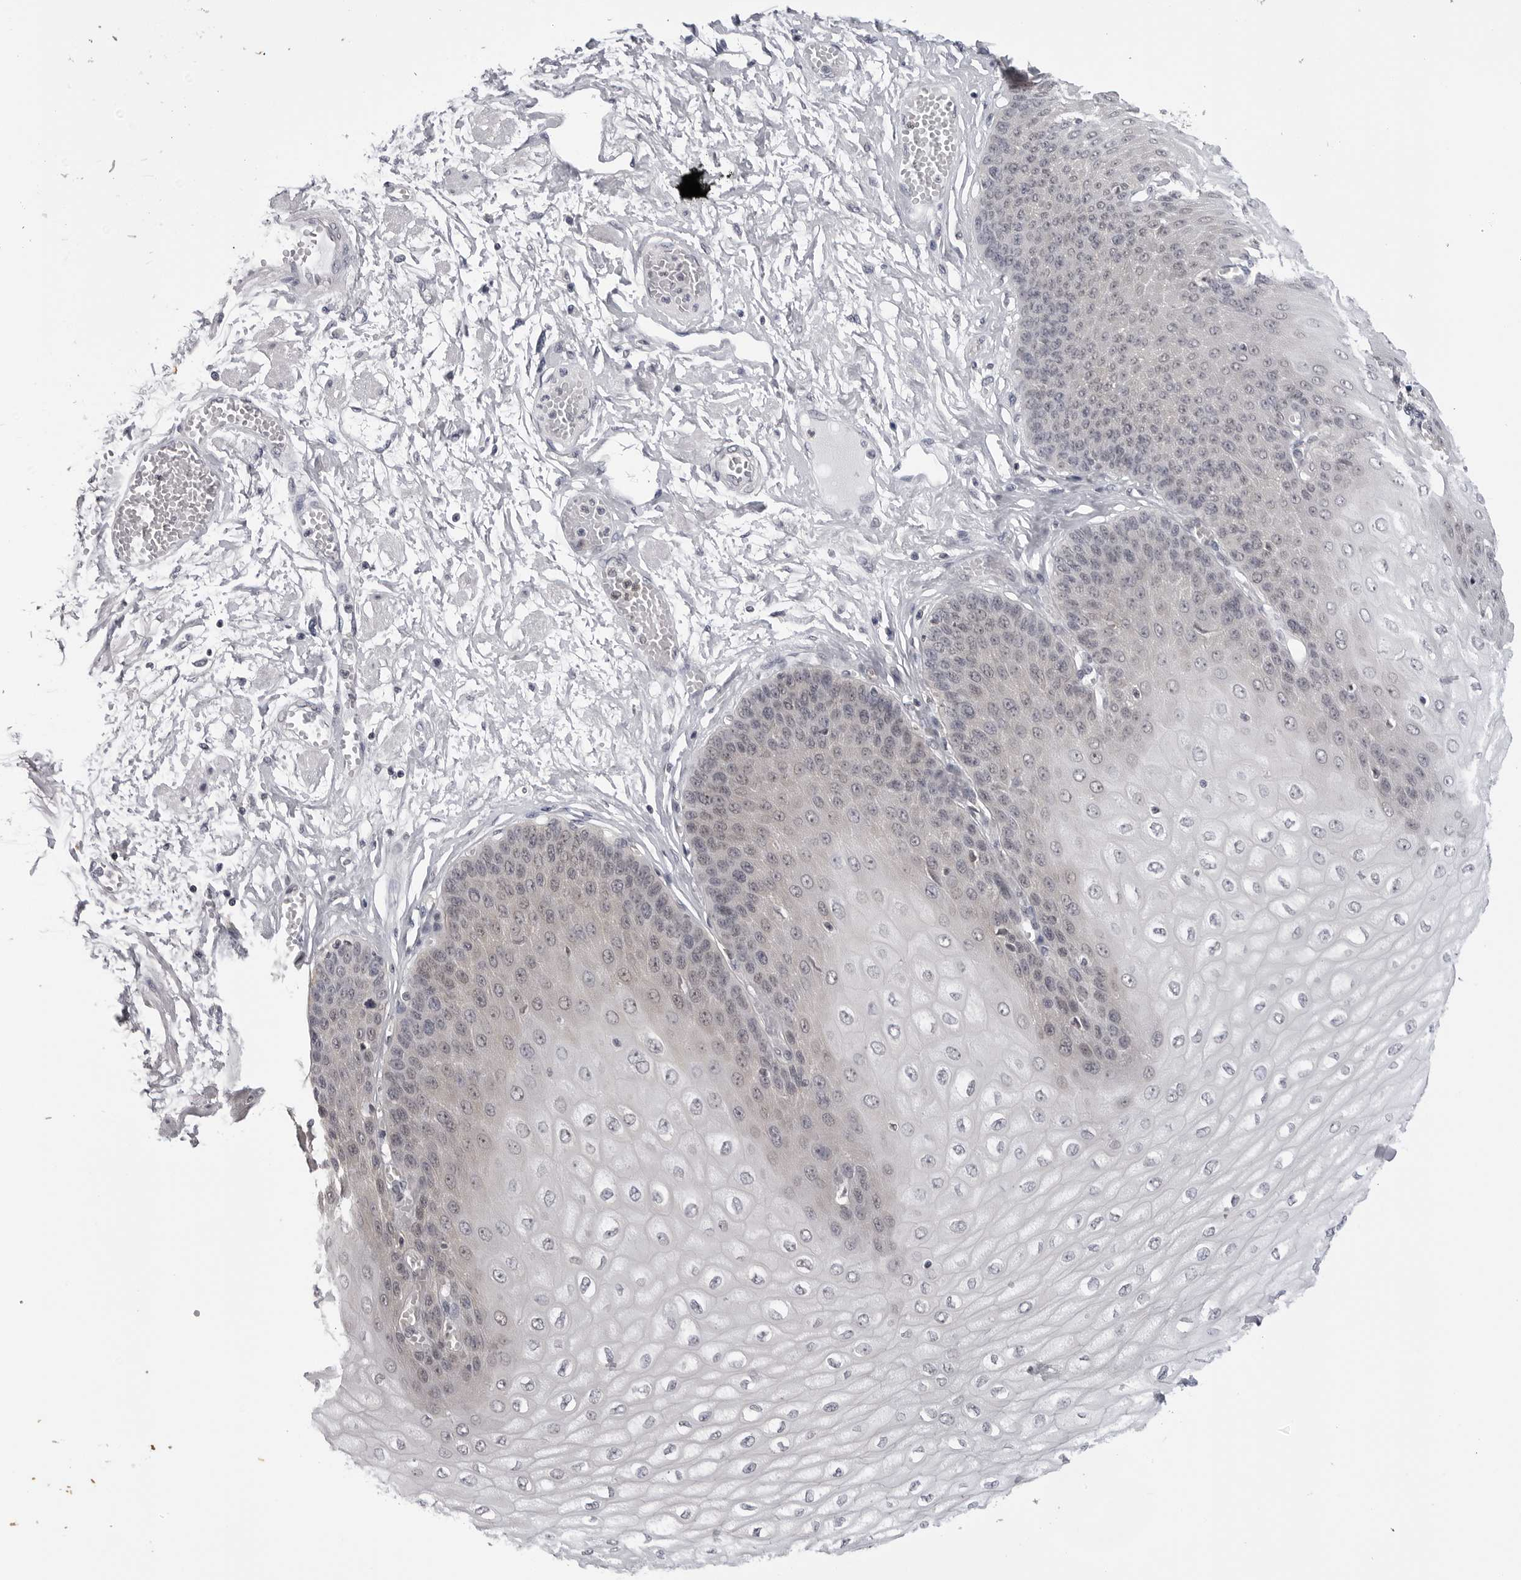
{"staining": {"intensity": "weak", "quantity": "<25%", "location": "cytoplasmic/membranous,nuclear"}, "tissue": "esophagus", "cell_type": "Squamous epithelial cells", "image_type": "normal", "snomed": [{"axis": "morphology", "description": "Normal tissue, NOS"}, {"axis": "topography", "description": "Esophagus"}], "caption": "Immunohistochemistry image of unremarkable esophagus: esophagus stained with DAB demonstrates no significant protein staining in squamous epithelial cells.", "gene": "CDK20", "patient": {"sex": "male", "age": 60}}